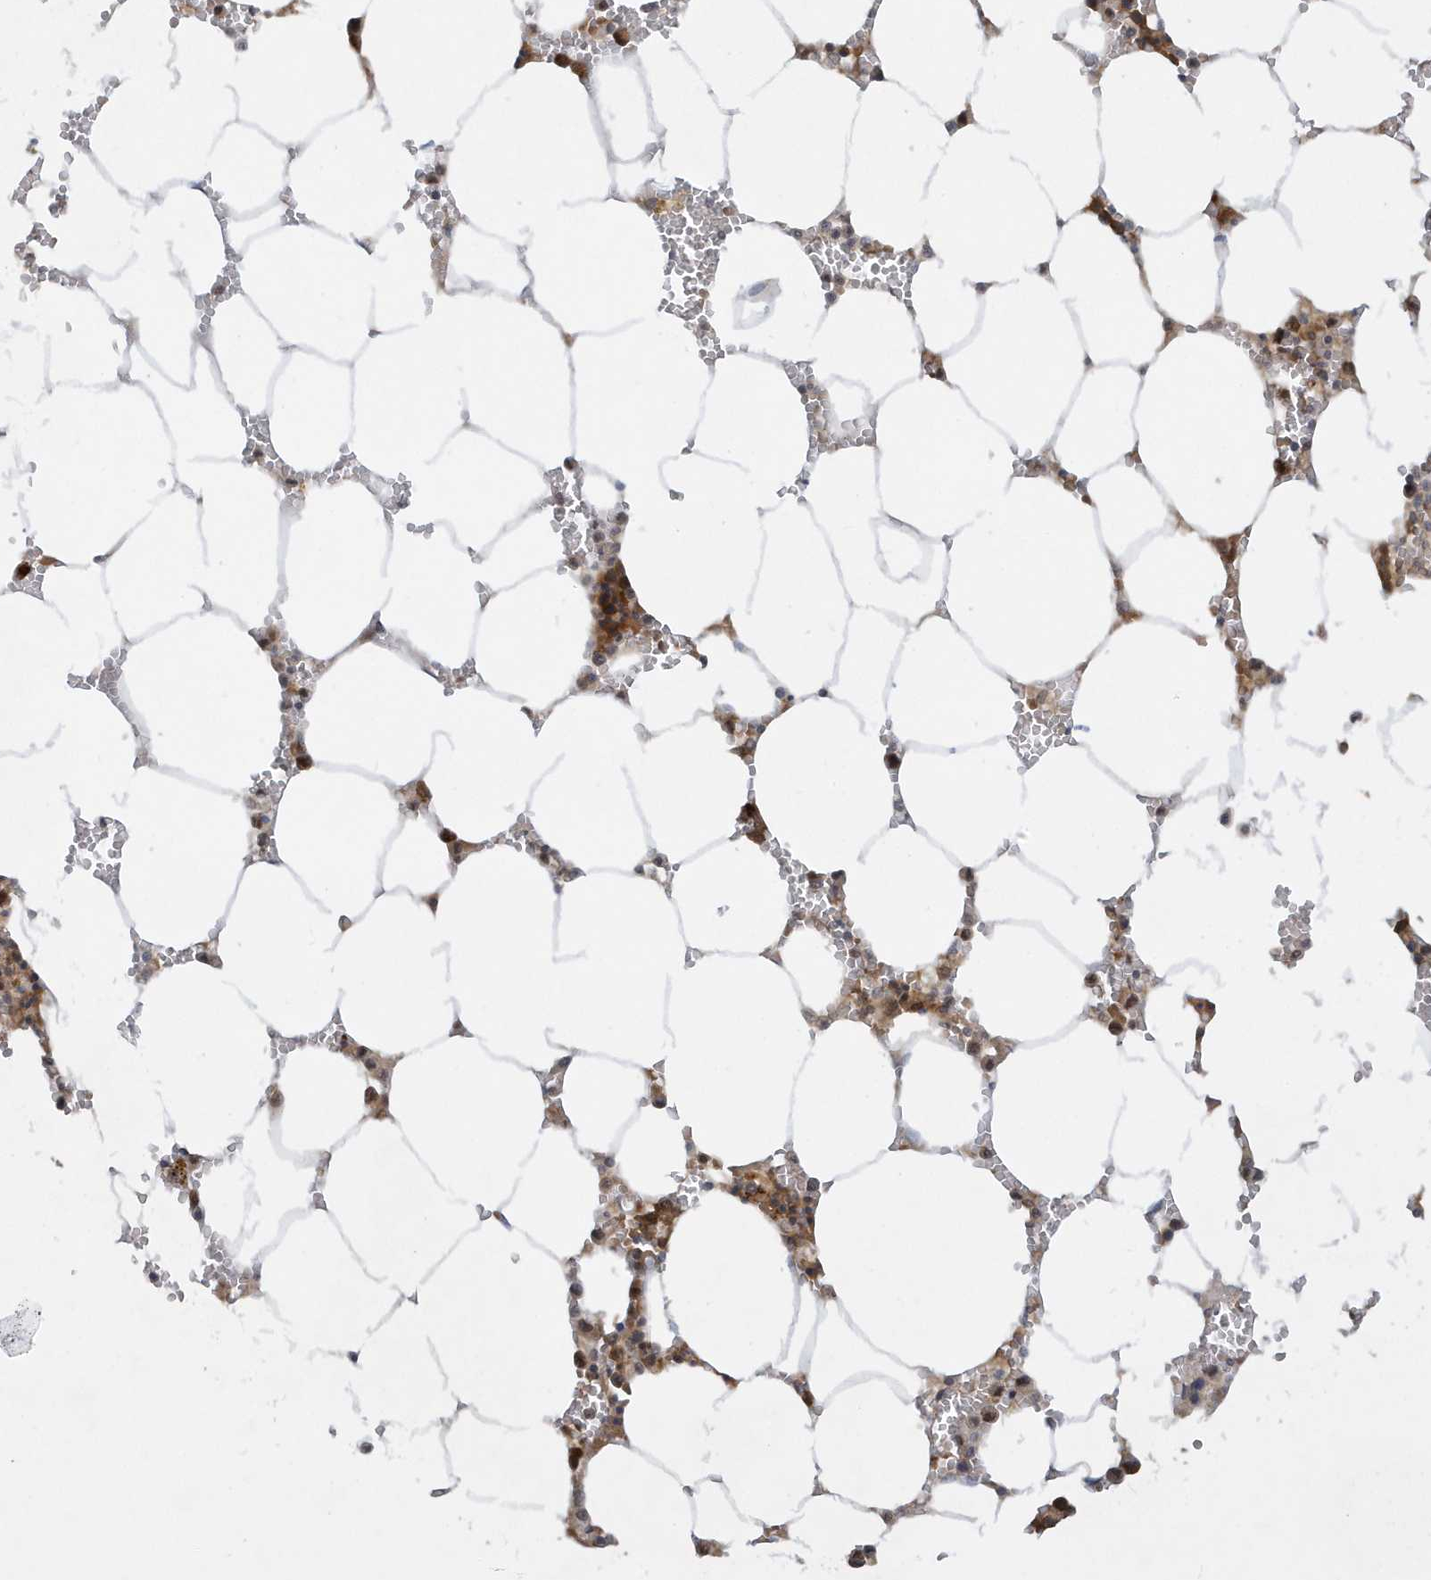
{"staining": {"intensity": "strong", "quantity": "25%-75%", "location": "cytoplasmic/membranous"}, "tissue": "bone marrow", "cell_type": "Hematopoietic cells", "image_type": "normal", "snomed": [{"axis": "morphology", "description": "Normal tissue, NOS"}, {"axis": "topography", "description": "Bone marrow"}], "caption": "DAB immunohistochemical staining of normal human bone marrow shows strong cytoplasmic/membranous protein positivity in approximately 25%-75% of hematopoietic cells. The protein of interest is shown in brown color, while the nuclei are stained blue.", "gene": "ATG4A", "patient": {"sex": "male", "age": 70}}